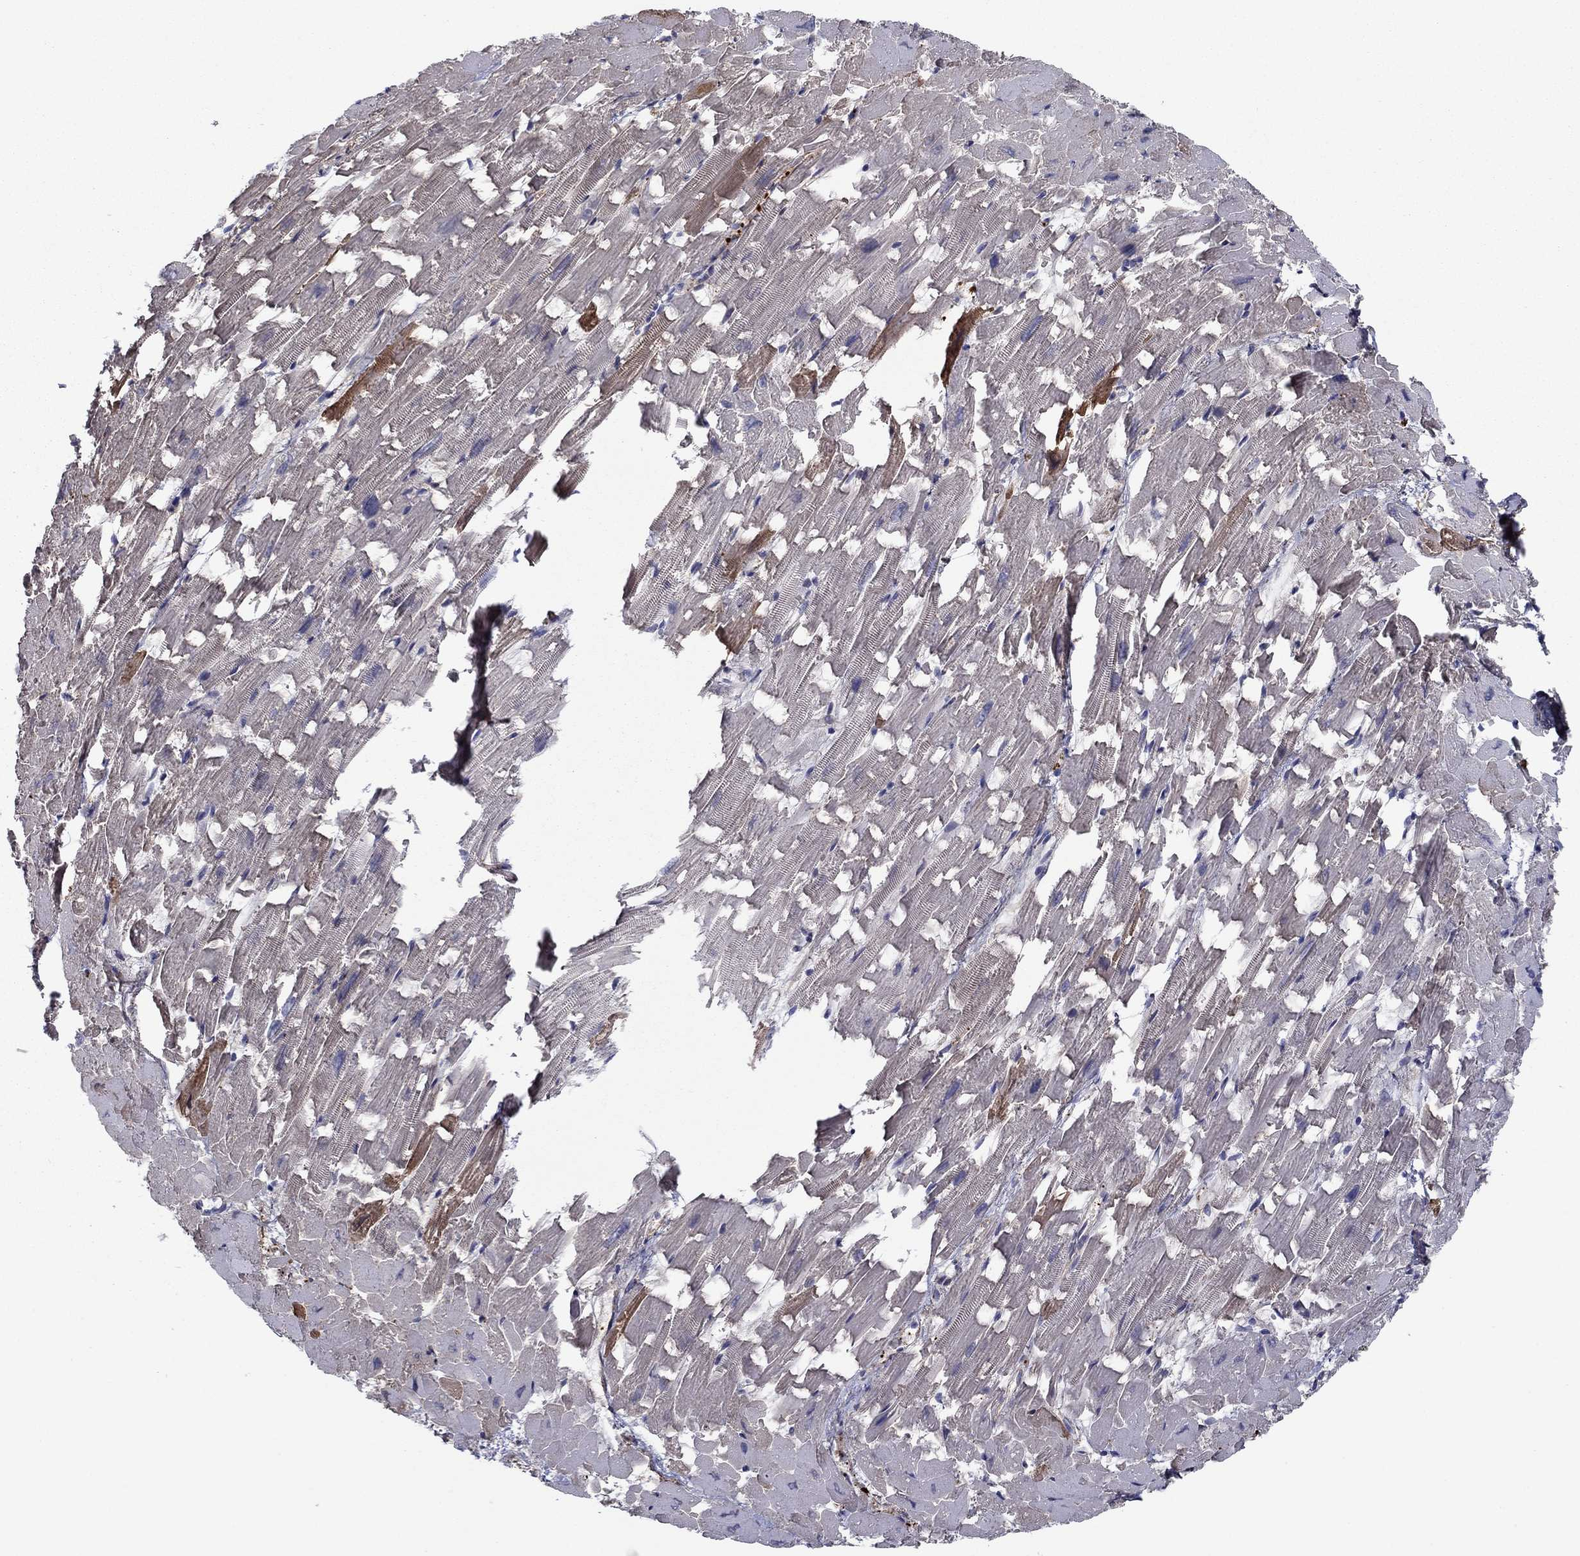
{"staining": {"intensity": "moderate", "quantity": "25%-75%", "location": "cytoplasmic/membranous"}, "tissue": "heart muscle", "cell_type": "Cardiomyocytes", "image_type": "normal", "snomed": [{"axis": "morphology", "description": "Normal tissue, NOS"}, {"axis": "topography", "description": "Heart"}], "caption": "Heart muscle stained with immunohistochemistry (IHC) shows moderate cytoplasmic/membranous positivity in about 25%-75% of cardiomyocytes.", "gene": "HPX", "patient": {"sex": "female", "age": 64}}